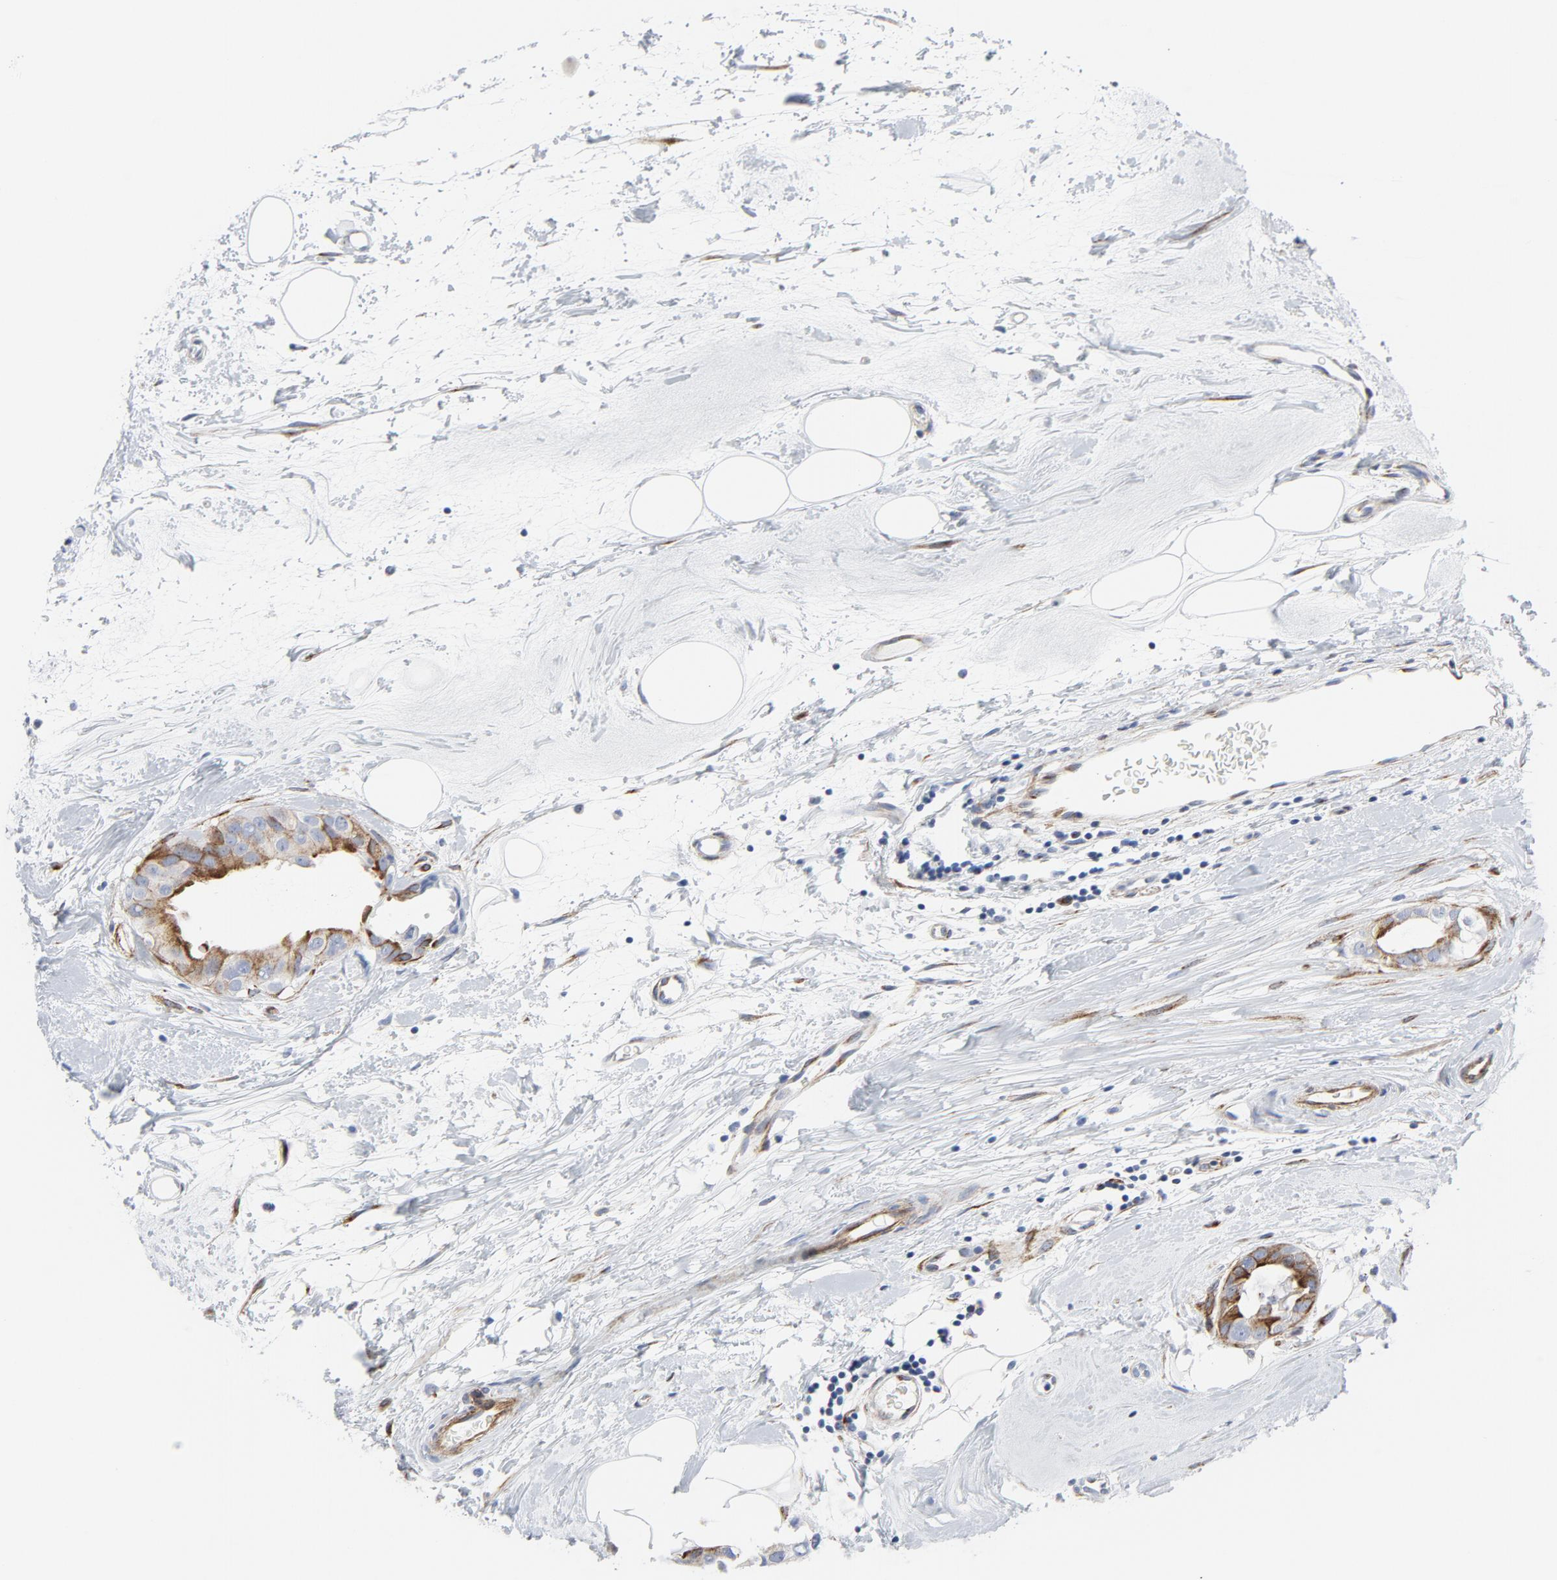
{"staining": {"intensity": "moderate", "quantity": "<25%", "location": "cytoplasmic/membranous"}, "tissue": "breast cancer", "cell_type": "Tumor cells", "image_type": "cancer", "snomed": [{"axis": "morphology", "description": "Duct carcinoma"}, {"axis": "topography", "description": "Breast"}], "caption": "Protein staining of breast infiltrating ductal carcinoma tissue displays moderate cytoplasmic/membranous positivity in approximately <25% of tumor cells.", "gene": "TUBB1", "patient": {"sex": "female", "age": 40}}